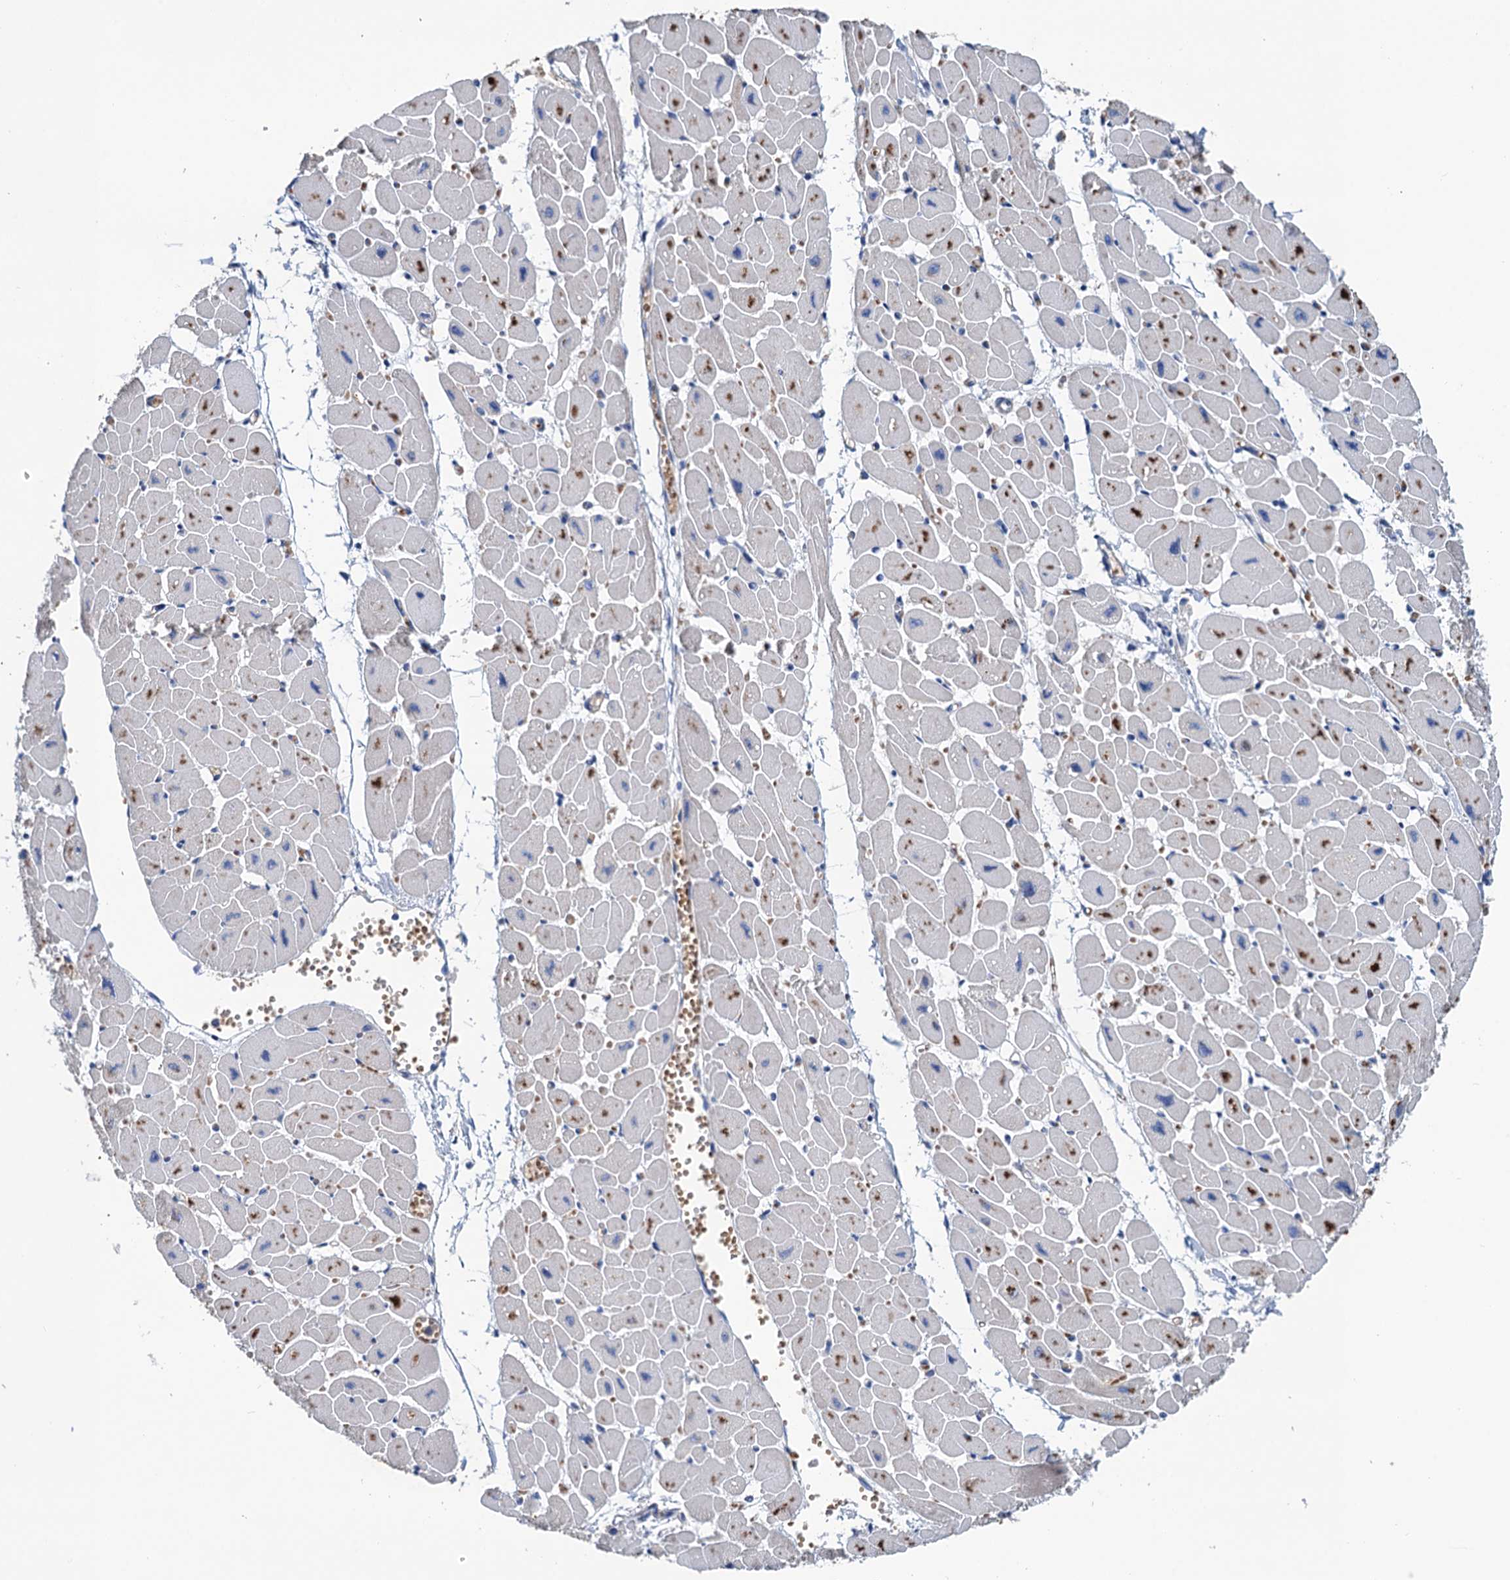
{"staining": {"intensity": "weak", "quantity": "25%-75%", "location": "cytoplasmic/membranous"}, "tissue": "heart muscle", "cell_type": "Cardiomyocytes", "image_type": "normal", "snomed": [{"axis": "morphology", "description": "Normal tissue, NOS"}, {"axis": "topography", "description": "Heart"}], "caption": "Normal heart muscle exhibits weak cytoplasmic/membranous positivity in about 25%-75% of cardiomyocytes, visualized by immunohistochemistry. (DAB (3,3'-diaminobenzidine) IHC, brown staining for protein, blue staining for nuclei).", "gene": "SMCO3", "patient": {"sex": "female", "age": 54}}